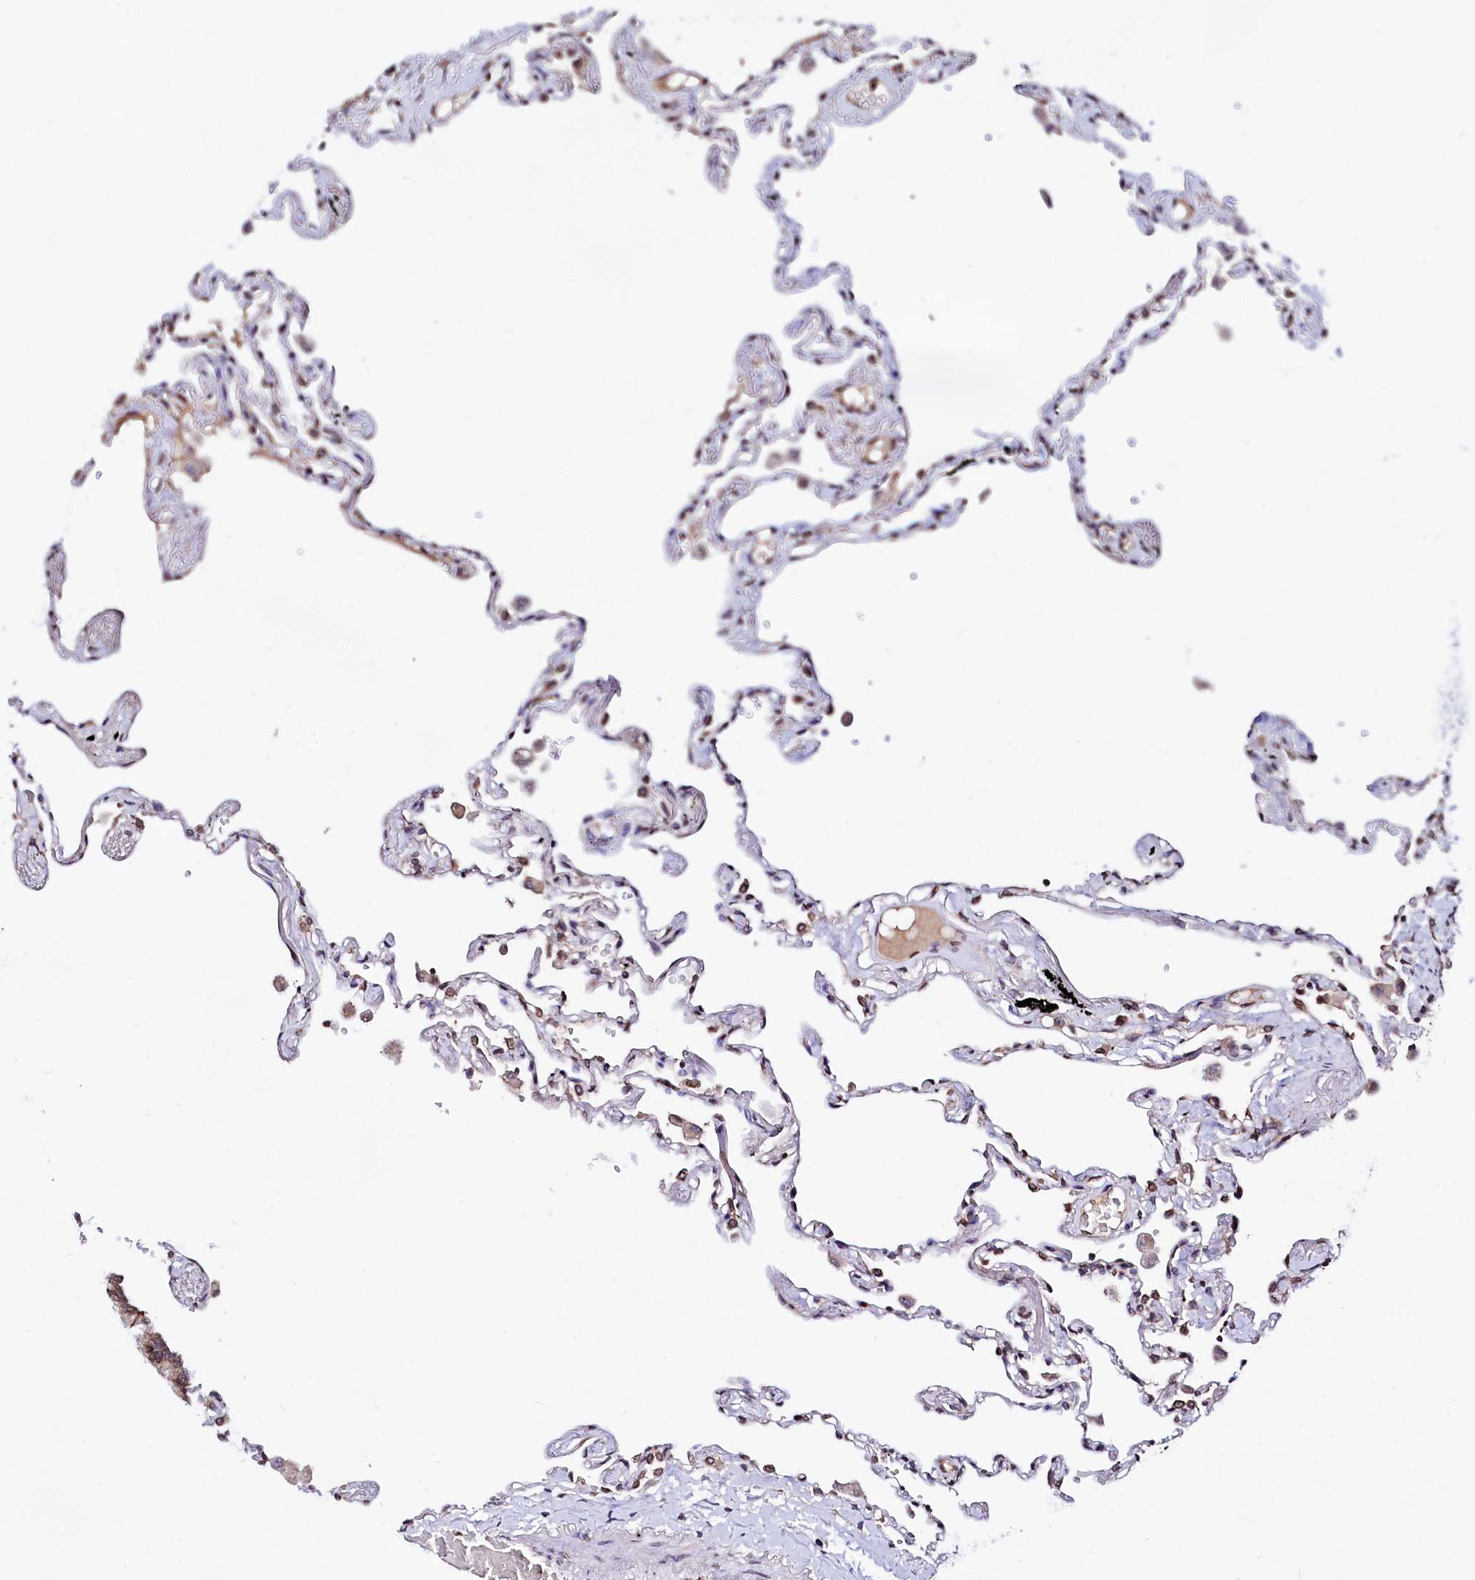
{"staining": {"intensity": "moderate", "quantity": "25%-75%", "location": "nuclear"}, "tissue": "lung", "cell_type": "Alveolar cells", "image_type": "normal", "snomed": [{"axis": "morphology", "description": "Normal tissue, NOS"}, {"axis": "topography", "description": "Lung"}], "caption": "The photomicrograph reveals immunohistochemical staining of unremarkable lung. There is moderate nuclear positivity is seen in about 25%-75% of alveolar cells.", "gene": "HAND1", "patient": {"sex": "female", "age": 67}}